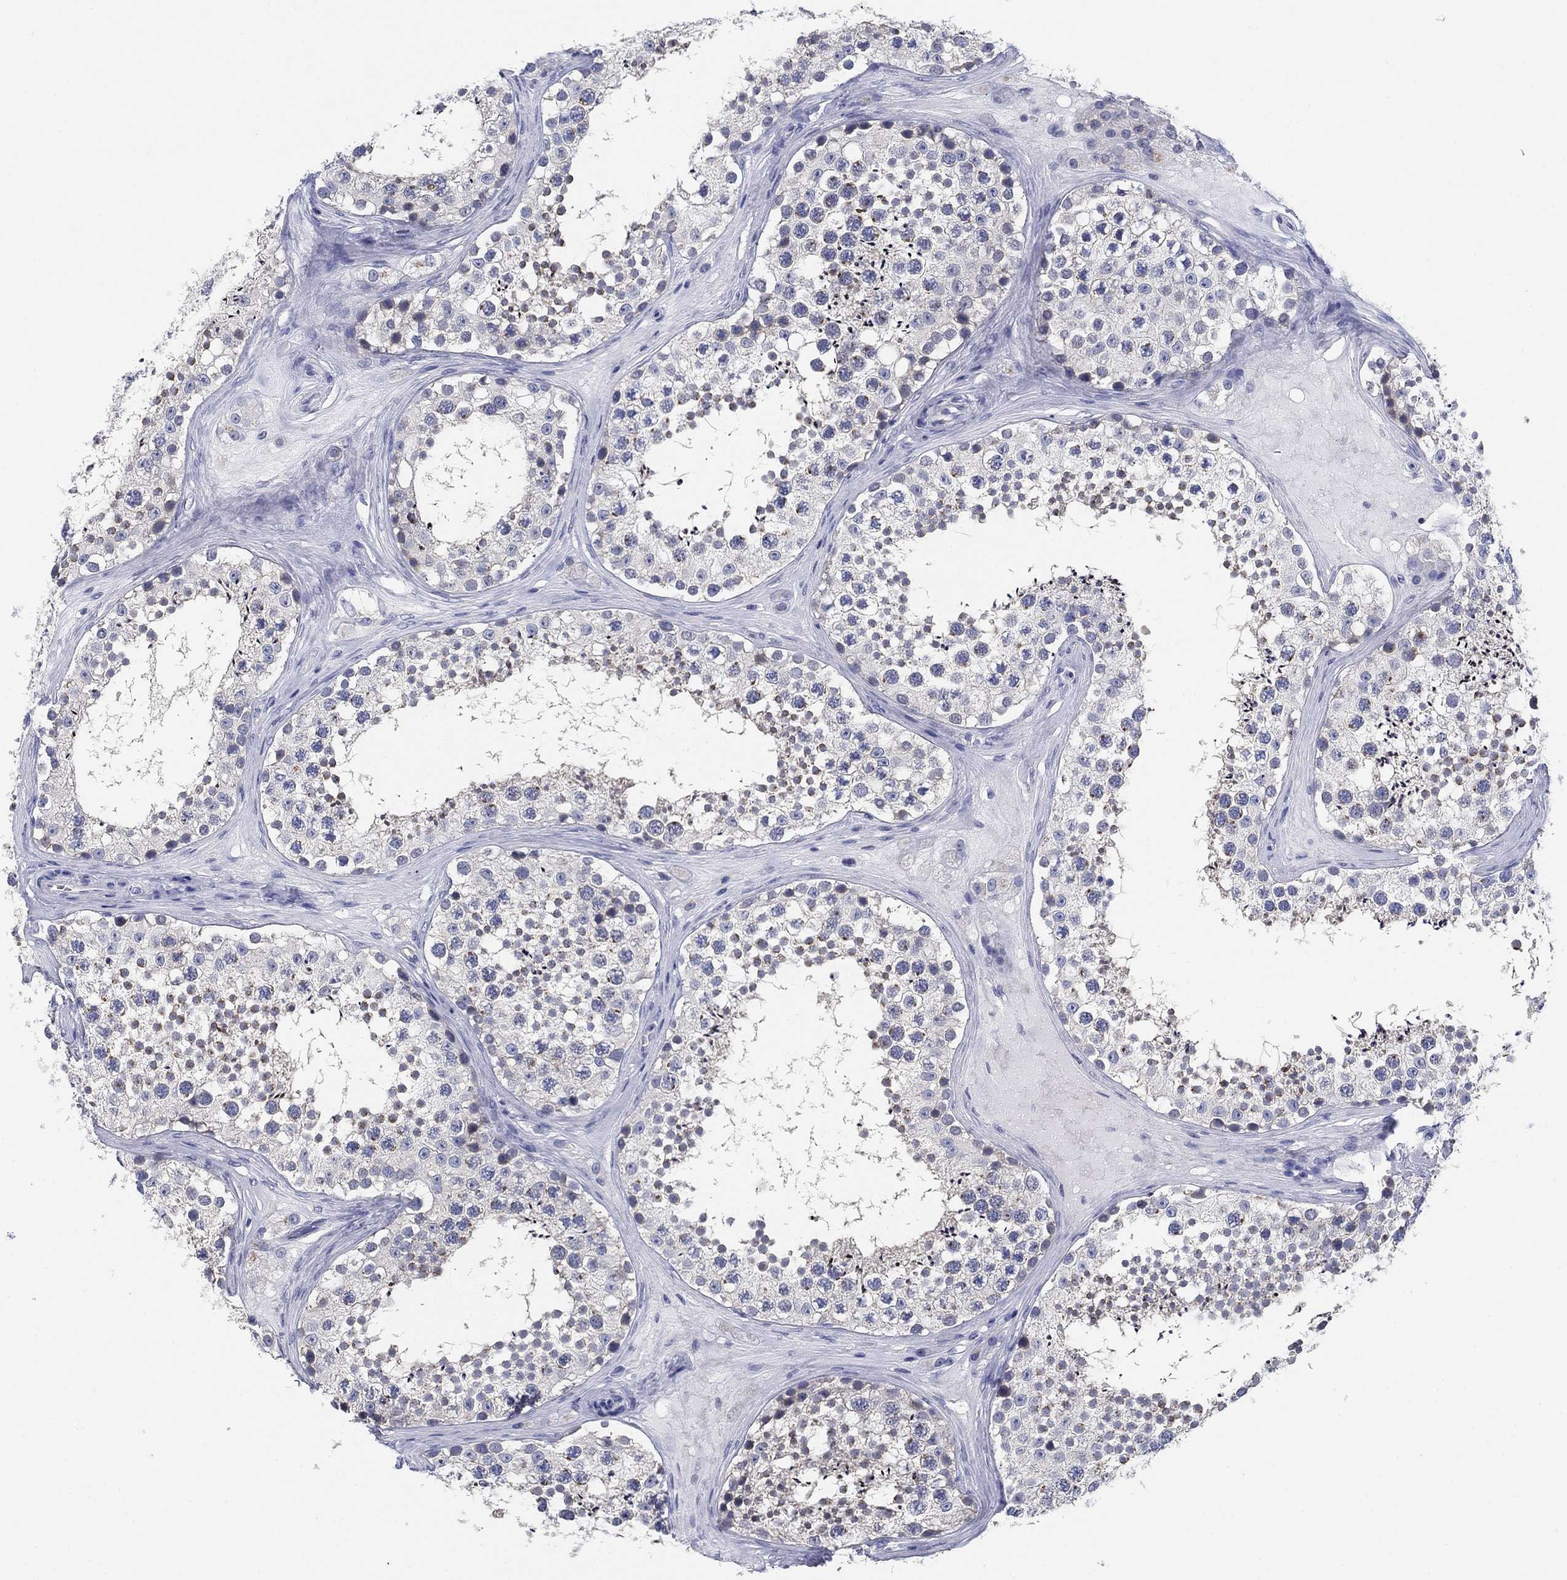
{"staining": {"intensity": "moderate", "quantity": "25%-75%", "location": "nuclear"}, "tissue": "testis", "cell_type": "Cells in seminiferous ducts", "image_type": "normal", "snomed": [{"axis": "morphology", "description": "Normal tissue, NOS"}, {"axis": "topography", "description": "Testis"}], "caption": "IHC photomicrograph of unremarkable testis: testis stained using IHC displays medium levels of moderate protein expression localized specifically in the nuclear of cells in seminiferous ducts, appearing as a nuclear brown color.", "gene": "CLUL1", "patient": {"sex": "male", "age": 41}}